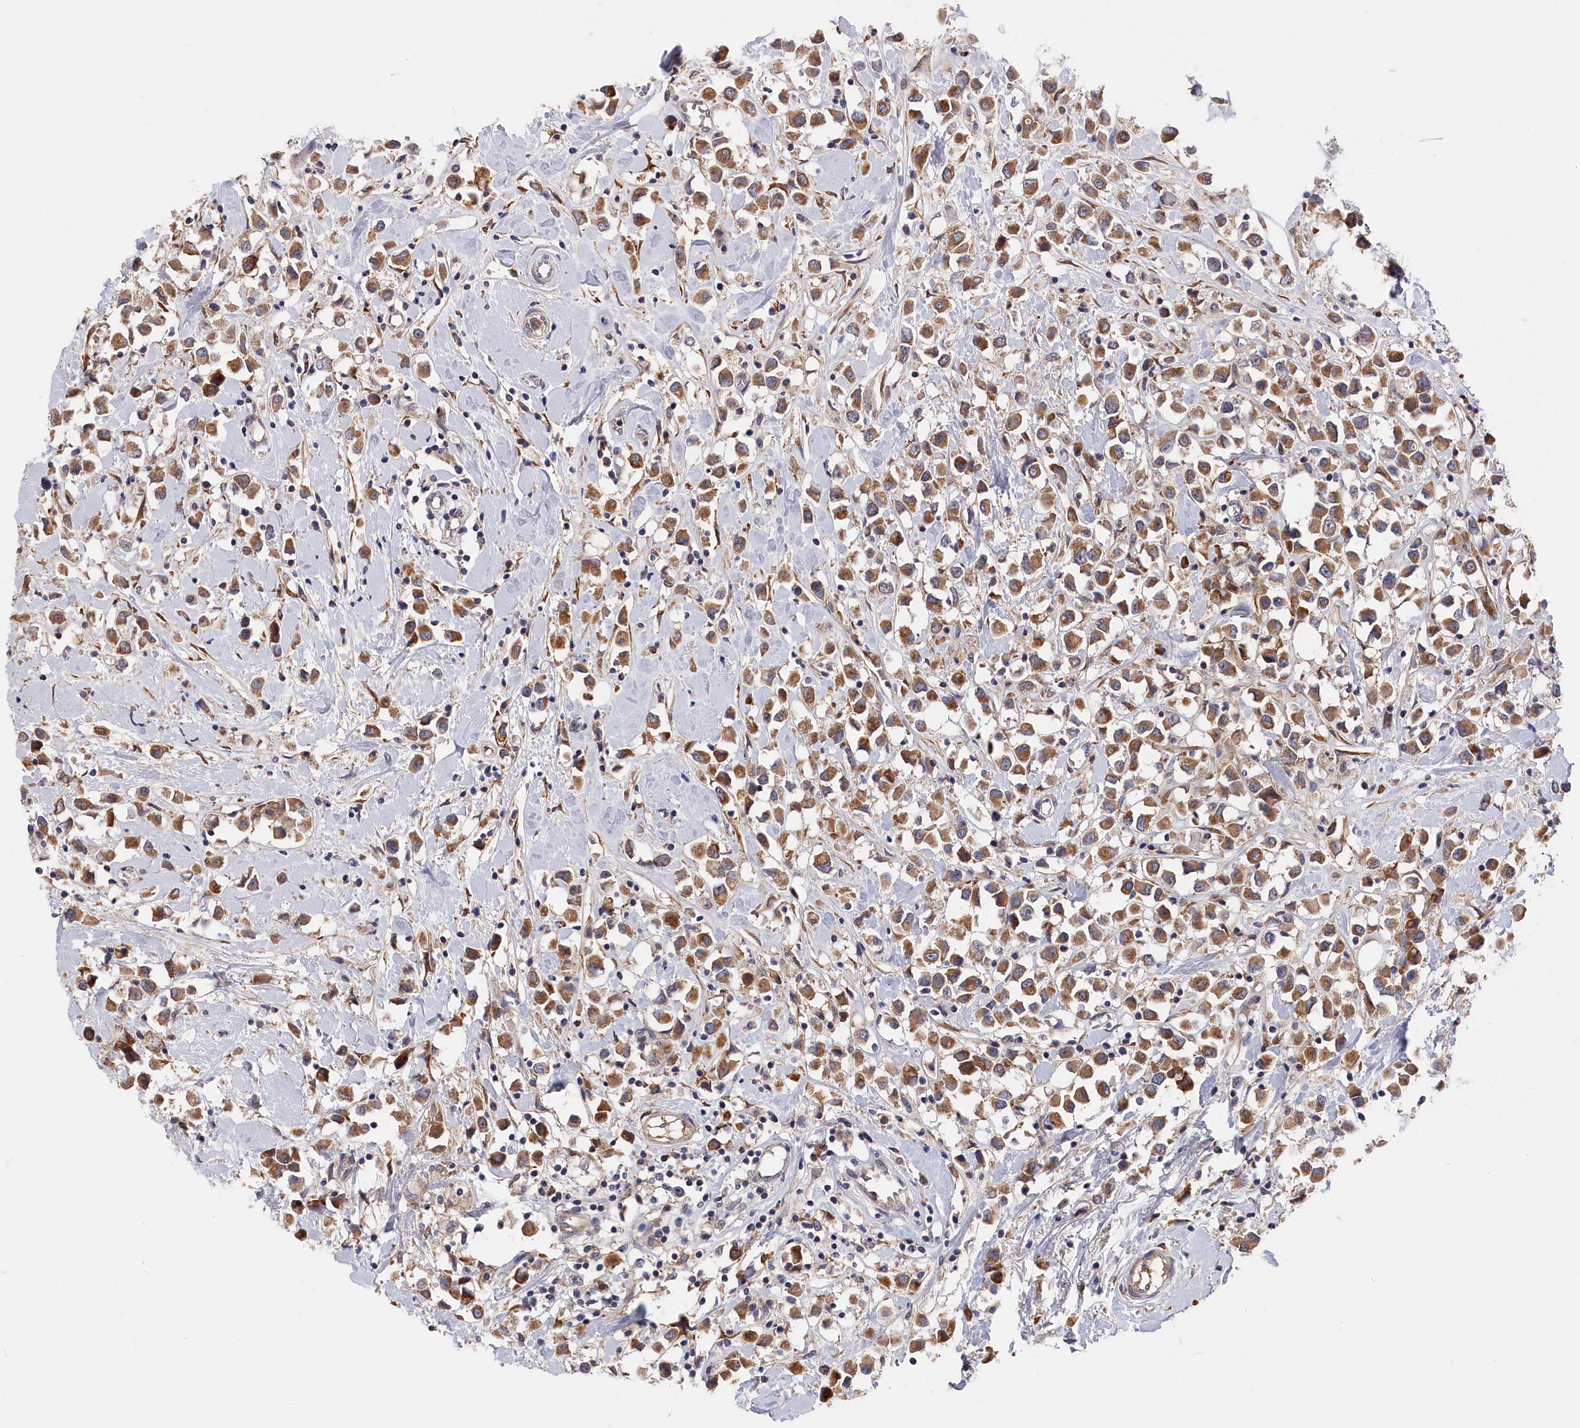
{"staining": {"intensity": "moderate", "quantity": ">75%", "location": "cytoplasmic/membranous"}, "tissue": "breast cancer", "cell_type": "Tumor cells", "image_type": "cancer", "snomed": [{"axis": "morphology", "description": "Duct carcinoma"}, {"axis": "topography", "description": "Breast"}], "caption": "Human breast cancer (infiltrating ductal carcinoma) stained with a protein marker demonstrates moderate staining in tumor cells.", "gene": "CYB5D2", "patient": {"sex": "female", "age": 61}}